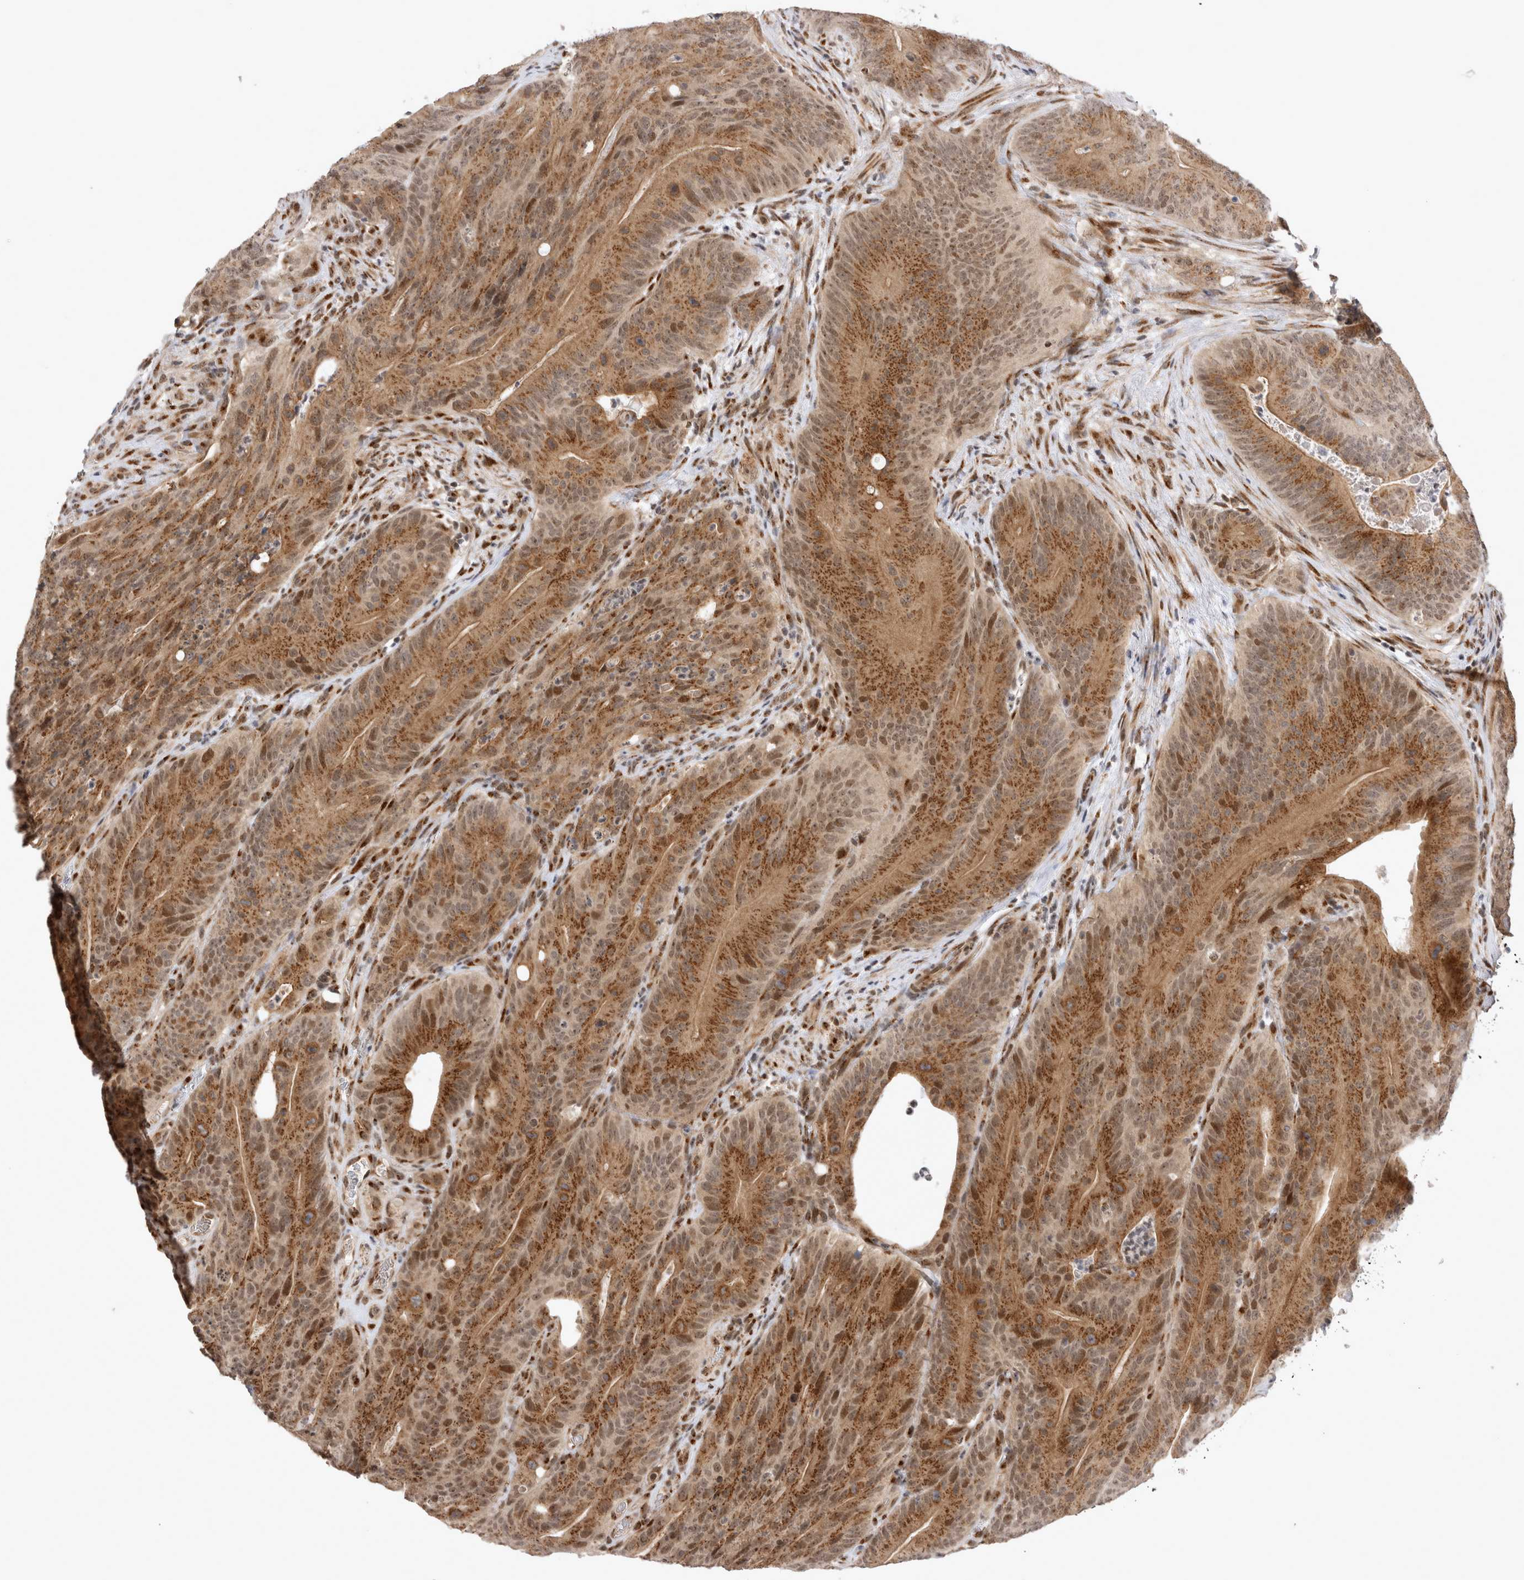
{"staining": {"intensity": "moderate", "quantity": ">75%", "location": "cytoplasmic/membranous,nuclear"}, "tissue": "colorectal cancer", "cell_type": "Tumor cells", "image_type": "cancer", "snomed": [{"axis": "morphology", "description": "Normal tissue, NOS"}, {"axis": "topography", "description": "Colon"}], "caption": "Colorectal cancer stained with DAB IHC reveals medium levels of moderate cytoplasmic/membranous and nuclear expression in approximately >75% of tumor cells.", "gene": "TMEM65", "patient": {"sex": "female", "age": 82}}